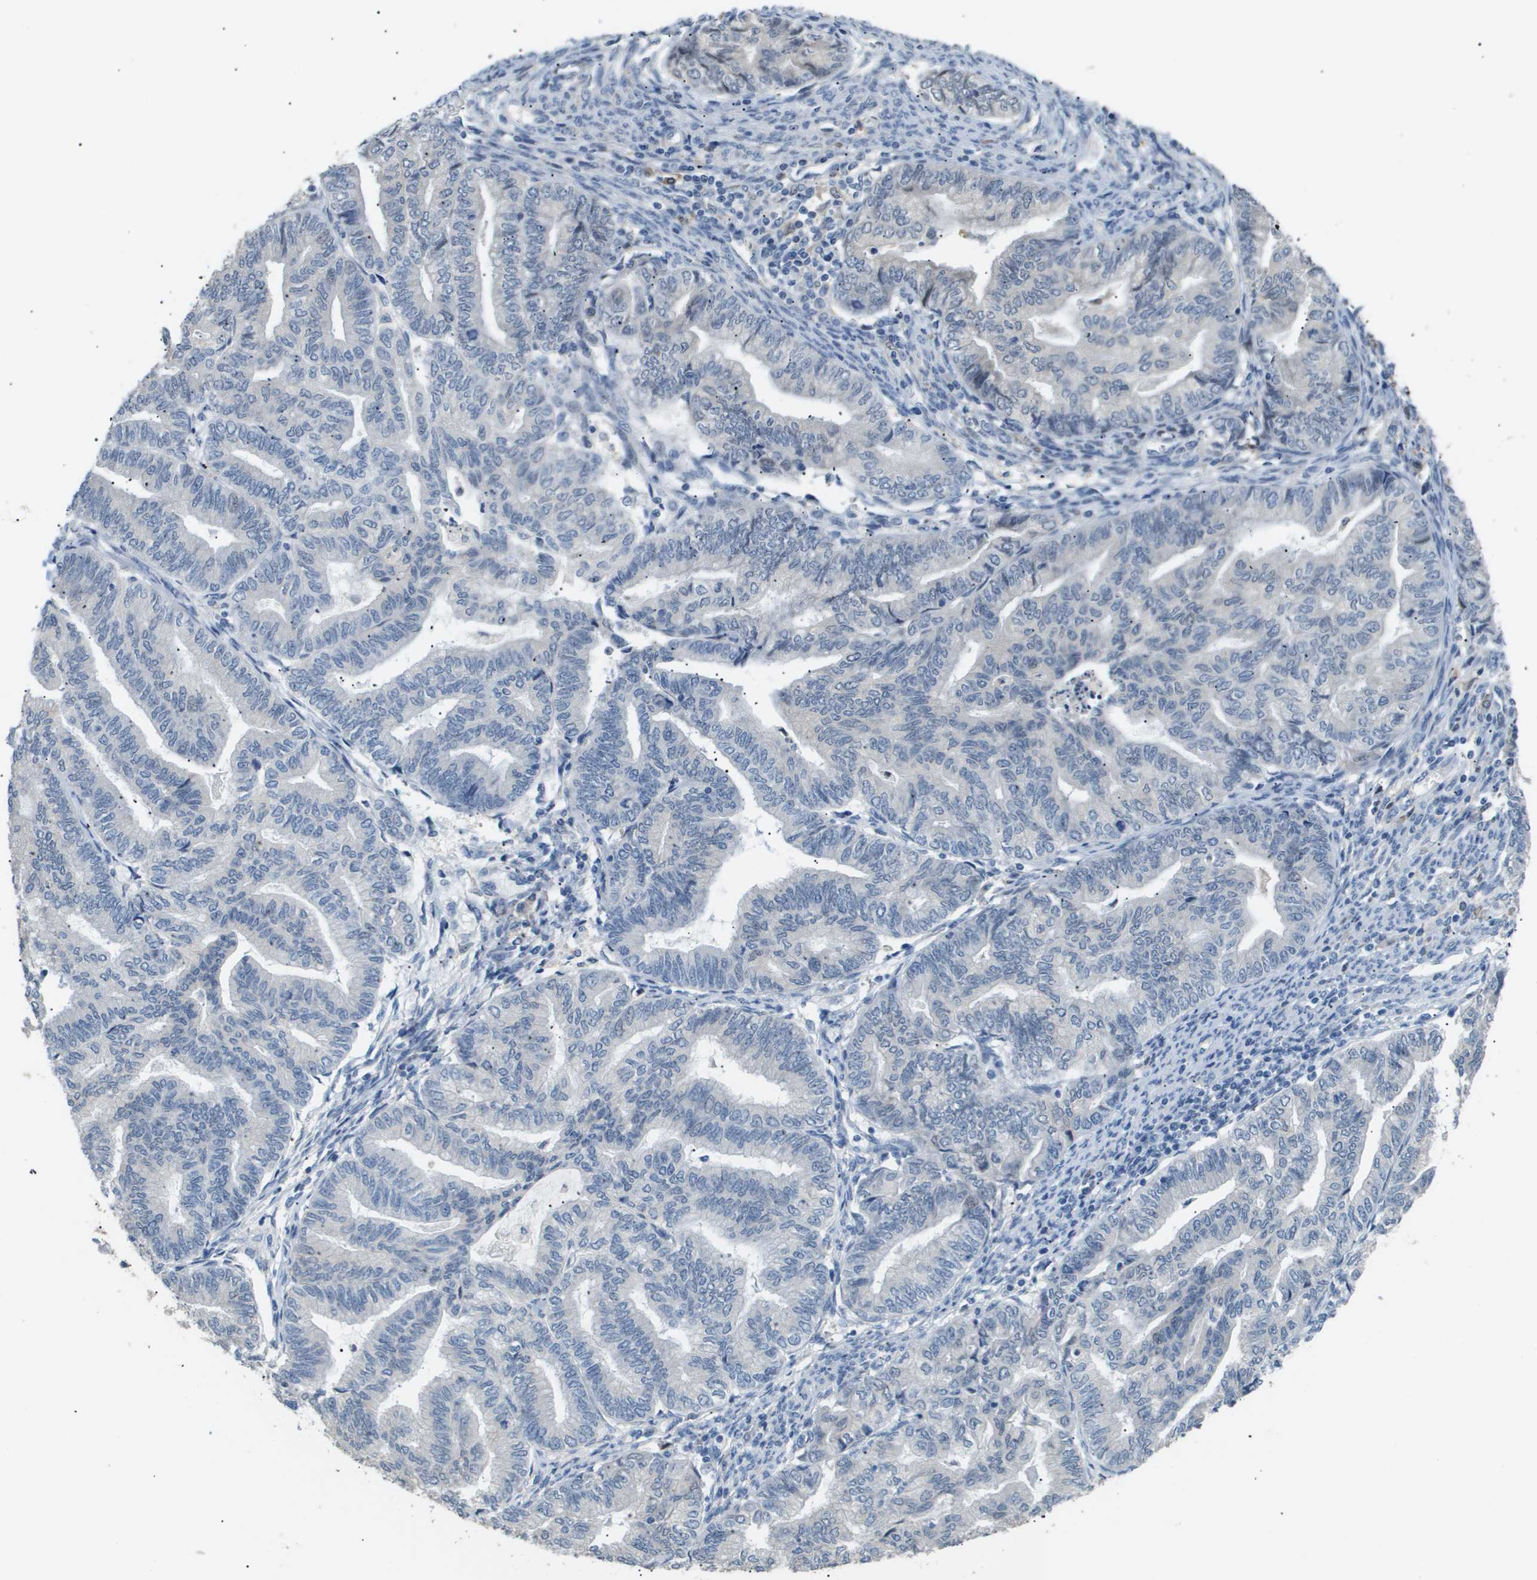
{"staining": {"intensity": "negative", "quantity": "none", "location": "none"}, "tissue": "endometrial cancer", "cell_type": "Tumor cells", "image_type": "cancer", "snomed": [{"axis": "morphology", "description": "Adenocarcinoma, NOS"}, {"axis": "topography", "description": "Endometrium"}], "caption": "Immunohistochemistry of endometrial adenocarcinoma shows no positivity in tumor cells. (DAB (3,3'-diaminobenzidine) immunohistochemistry (IHC) with hematoxylin counter stain).", "gene": "AKR1A1", "patient": {"sex": "female", "age": 79}}